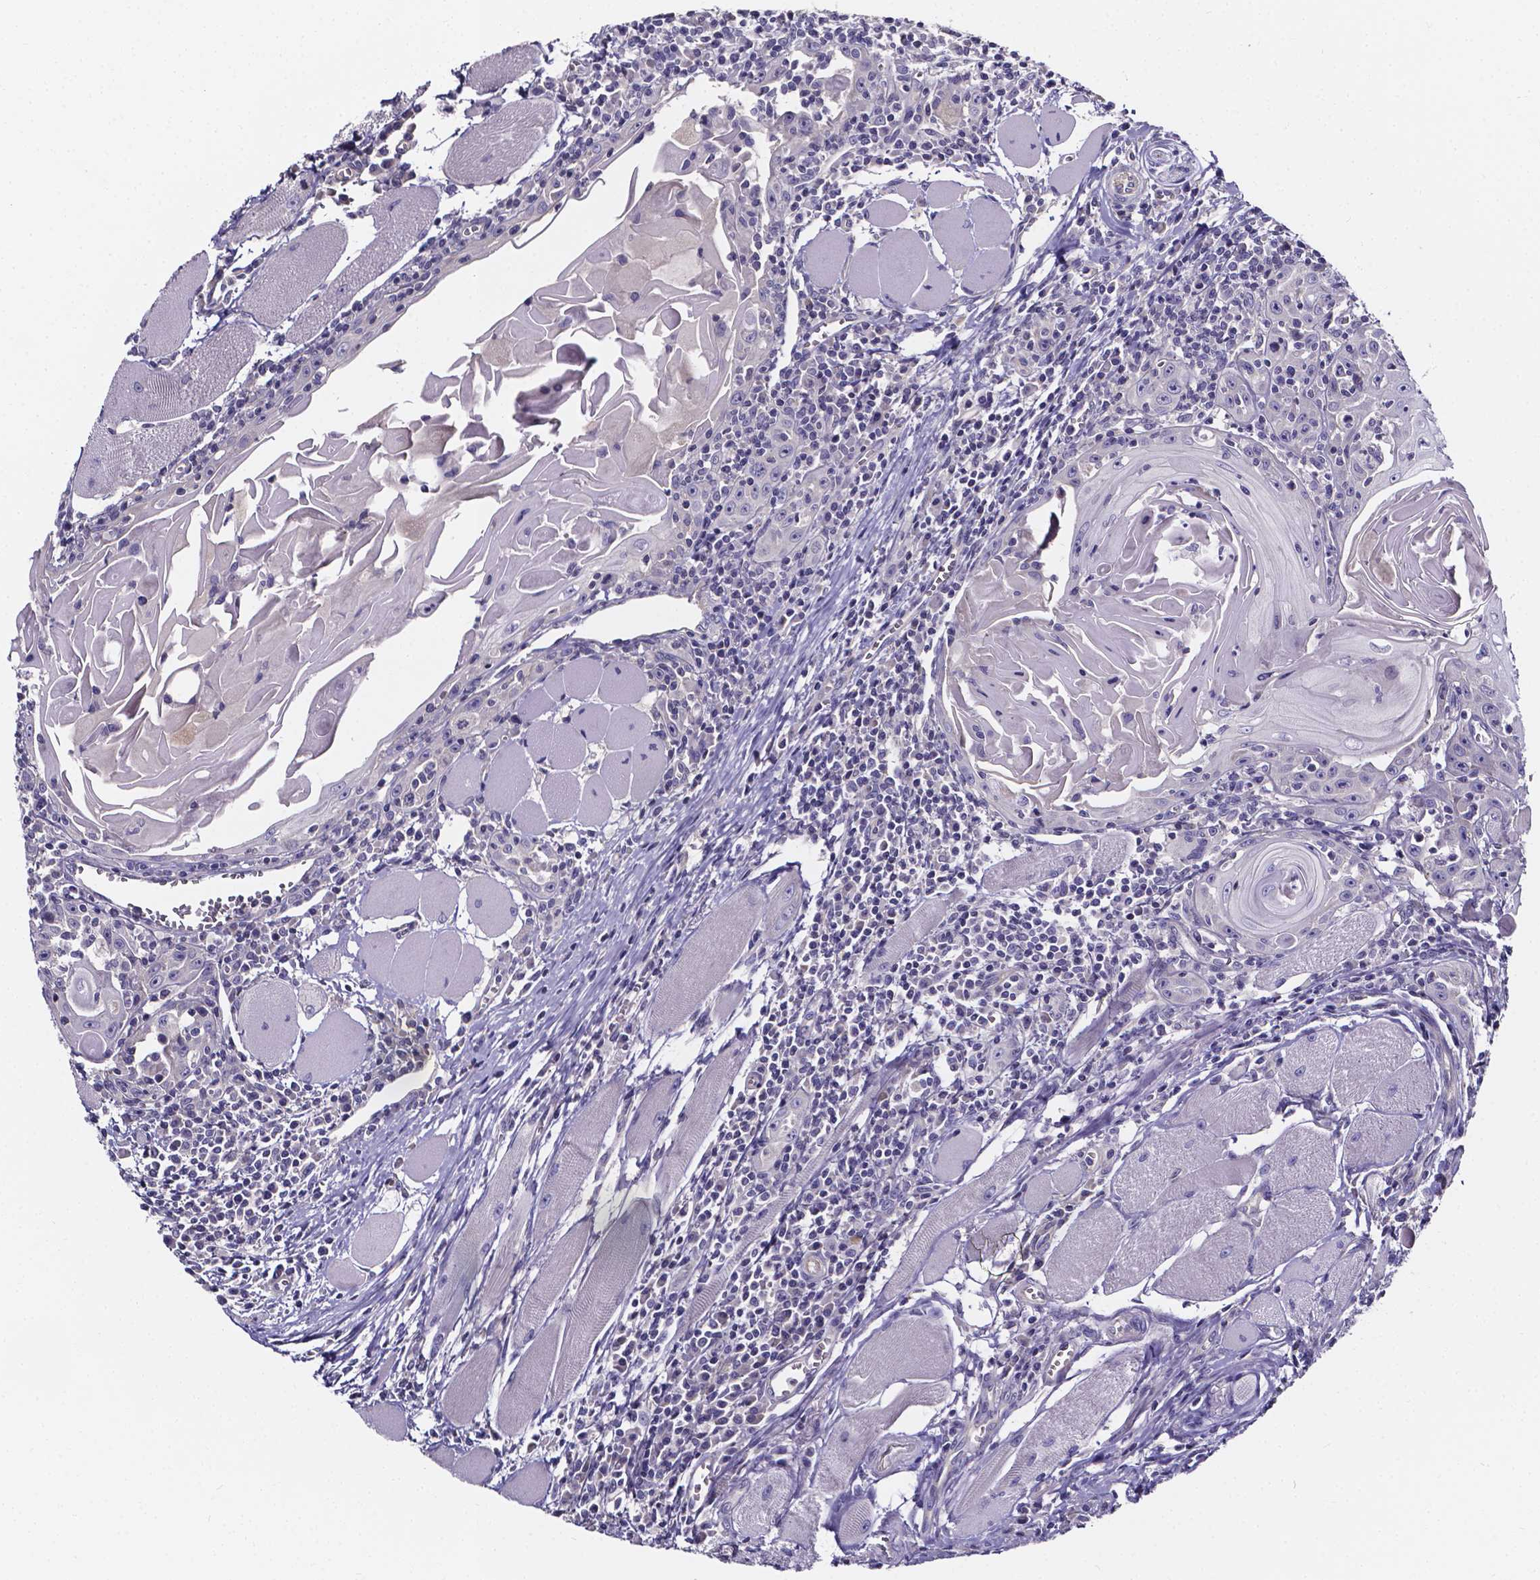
{"staining": {"intensity": "negative", "quantity": "none", "location": "none"}, "tissue": "head and neck cancer", "cell_type": "Tumor cells", "image_type": "cancer", "snomed": [{"axis": "morphology", "description": "Normal tissue, NOS"}, {"axis": "morphology", "description": "Squamous cell carcinoma, NOS"}, {"axis": "topography", "description": "Oral tissue"}, {"axis": "topography", "description": "Head-Neck"}], "caption": "Tumor cells are negative for protein expression in human head and neck cancer.", "gene": "CACNG8", "patient": {"sex": "male", "age": 52}}